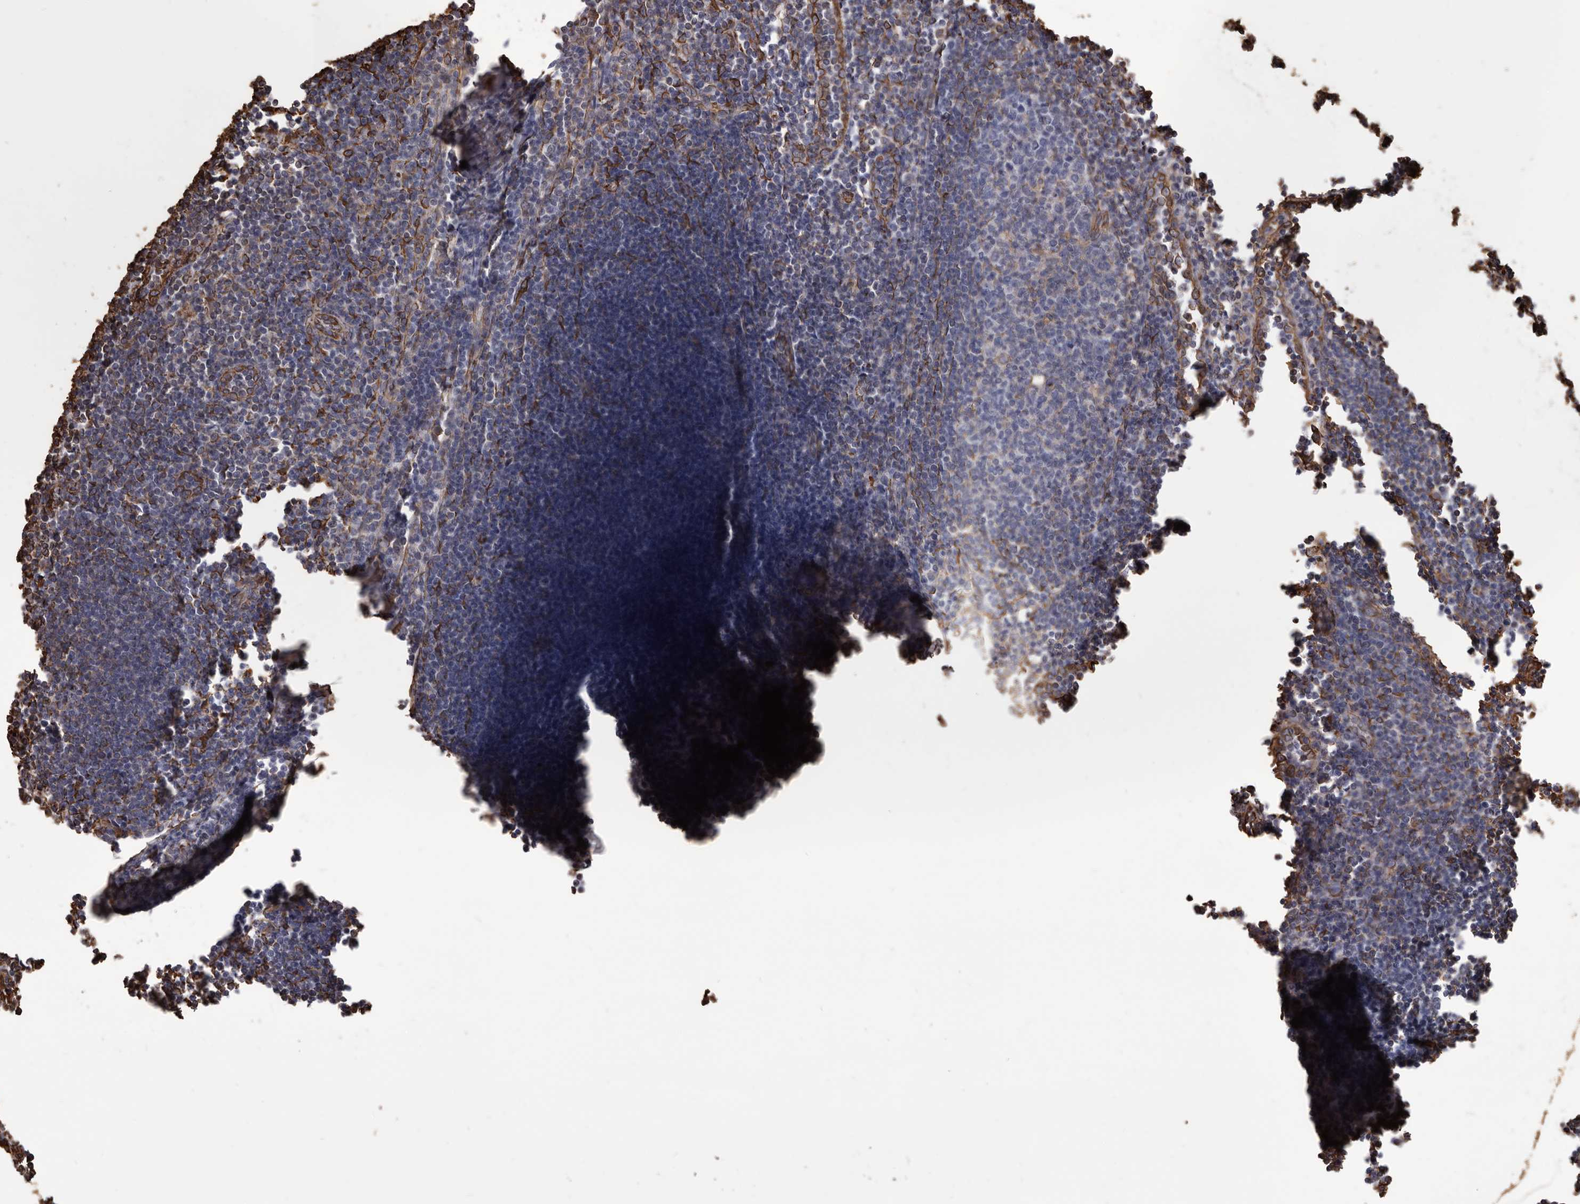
{"staining": {"intensity": "moderate", "quantity": "<25%", "location": "cytoplasmic/membranous"}, "tissue": "lymph node", "cell_type": "Germinal center cells", "image_type": "normal", "snomed": [{"axis": "morphology", "description": "Normal tissue, NOS"}, {"axis": "morphology", "description": "Malignant melanoma, Metastatic site"}, {"axis": "topography", "description": "Lymph node"}], "caption": "Moderate cytoplasmic/membranous positivity is appreciated in approximately <25% of germinal center cells in normal lymph node.", "gene": "MTURN", "patient": {"sex": "male", "age": 41}}